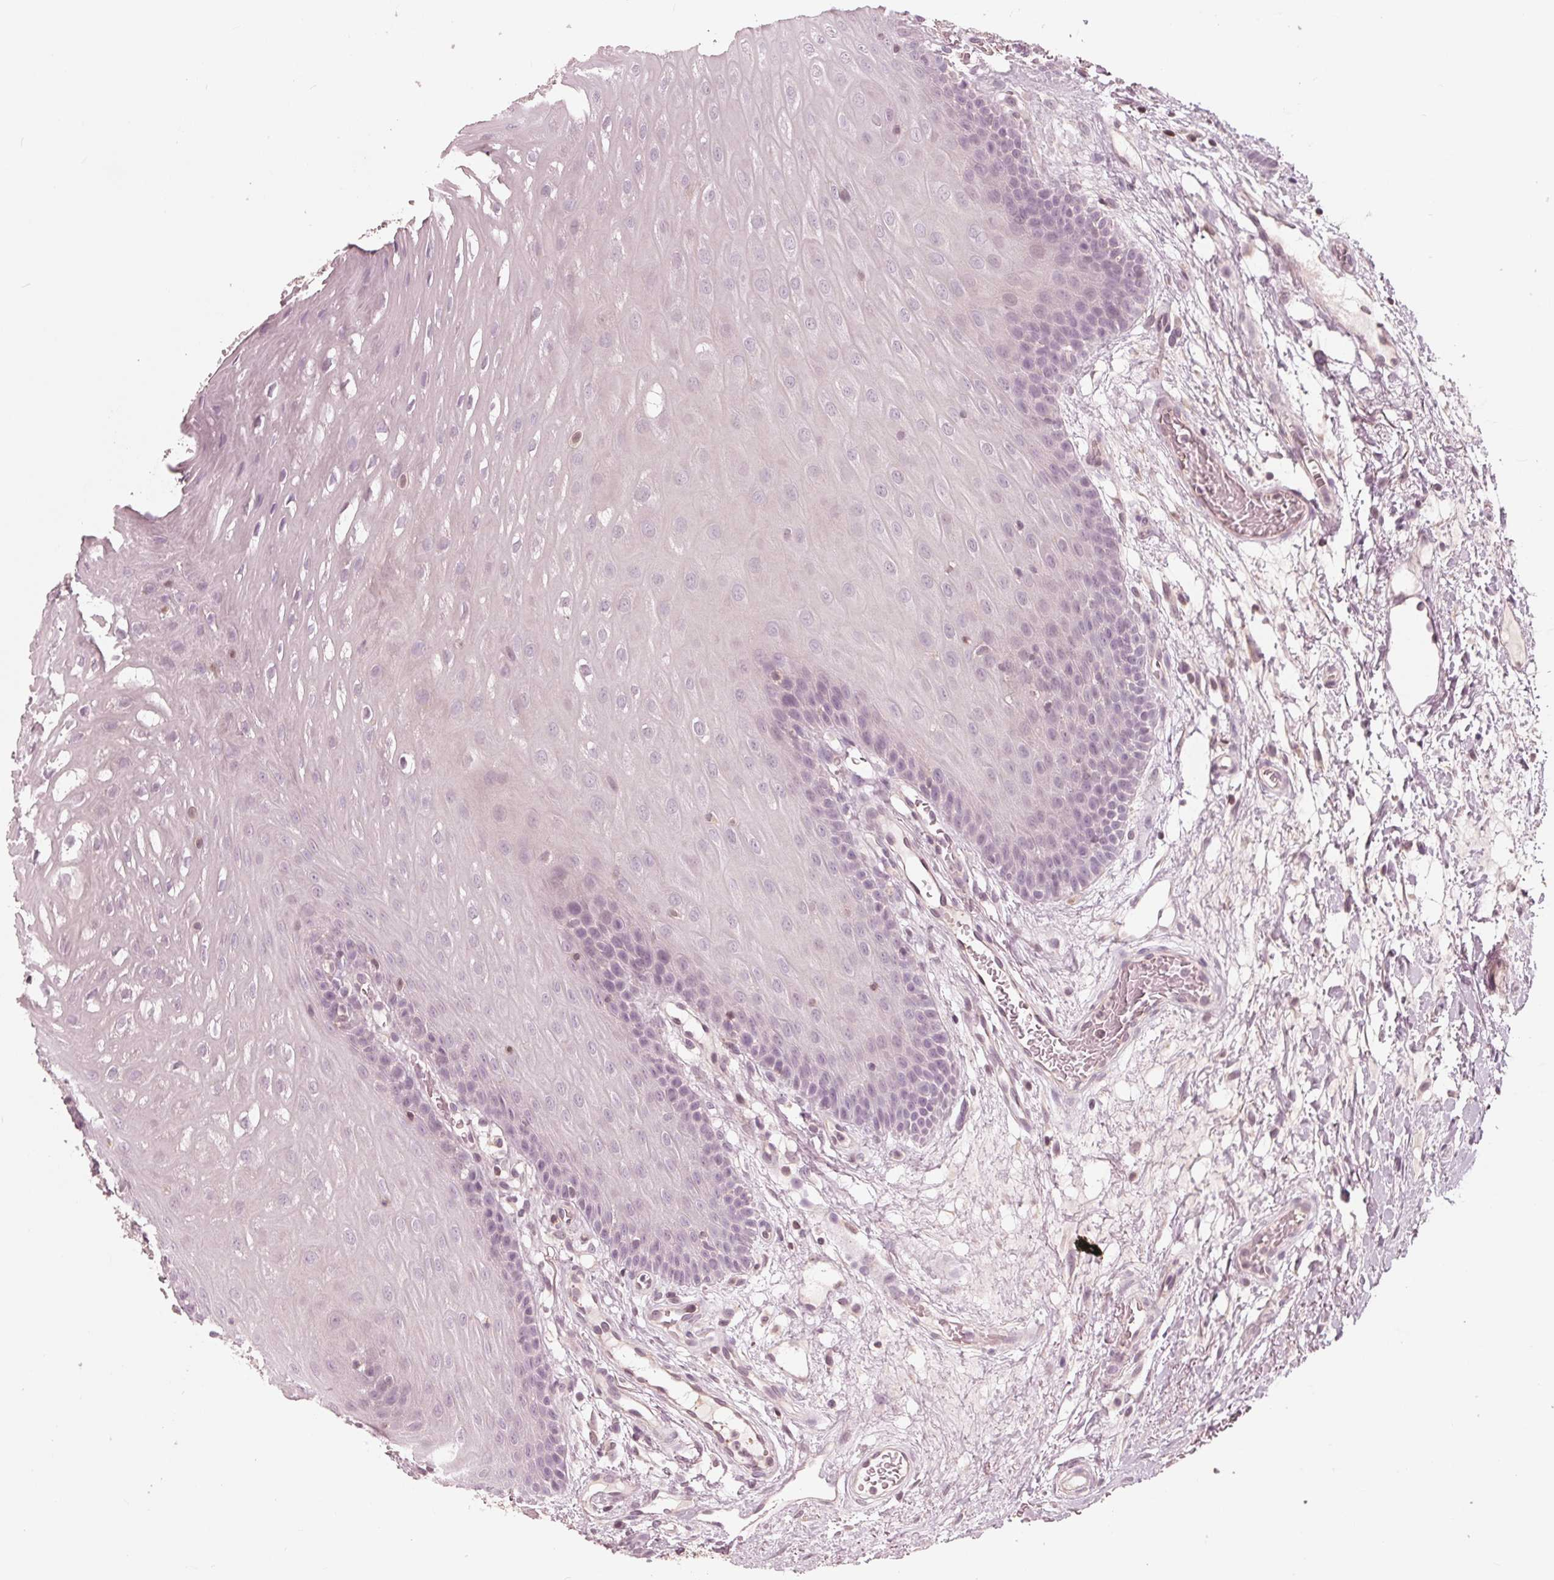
{"staining": {"intensity": "weak", "quantity": "<25%", "location": "nuclear"}, "tissue": "oral mucosa", "cell_type": "Squamous epithelial cells", "image_type": "normal", "snomed": [{"axis": "morphology", "description": "Normal tissue, NOS"}, {"axis": "morphology", "description": "Squamous cell carcinoma, NOS"}, {"axis": "topography", "description": "Oral tissue"}, {"axis": "topography", "description": "Head-Neck"}], "caption": "Immunohistochemistry (IHC) photomicrograph of unremarkable oral mucosa: oral mucosa stained with DAB (3,3'-diaminobenzidine) shows no significant protein expression in squamous epithelial cells. (DAB immunohistochemistry, high magnification).", "gene": "ING3", "patient": {"sex": "male", "age": 78}}